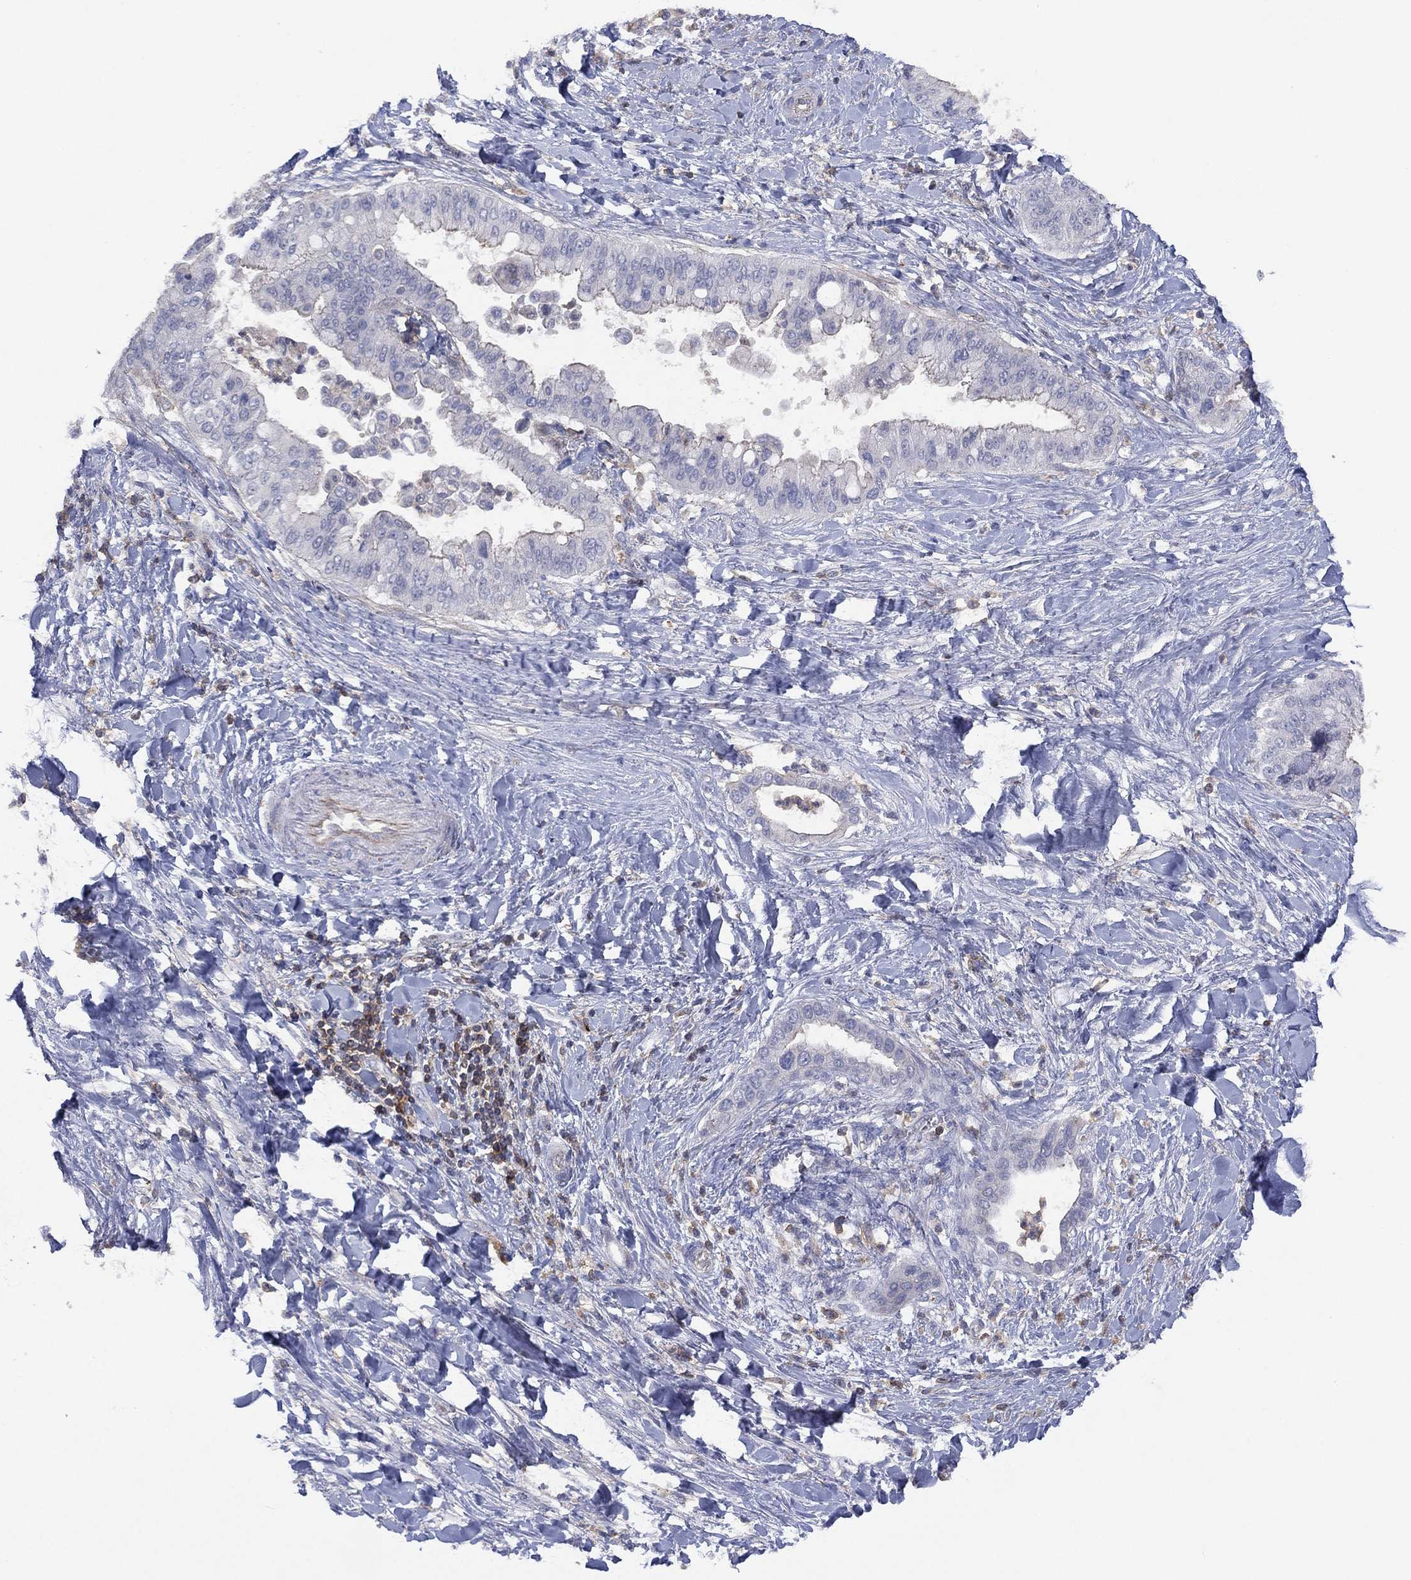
{"staining": {"intensity": "negative", "quantity": "none", "location": "none"}, "tissue": "liver cancer", "cell_type": "Tumor cells", "image_type": "cancer", "snomed": [{"axis": "morphology", "description": "Cholangiocarcinoma"}, {"axis": "topography", "description": "Liver"}], "caption": "A photomicrograph of human liver cholangiocarcinoma is negative for staining in tumor cells. (DAB (3,3'-diaminobenzidine) IHC, high magnification).", "gene": "DOCK8", "patient": {"sex": "female", "age": 54}}